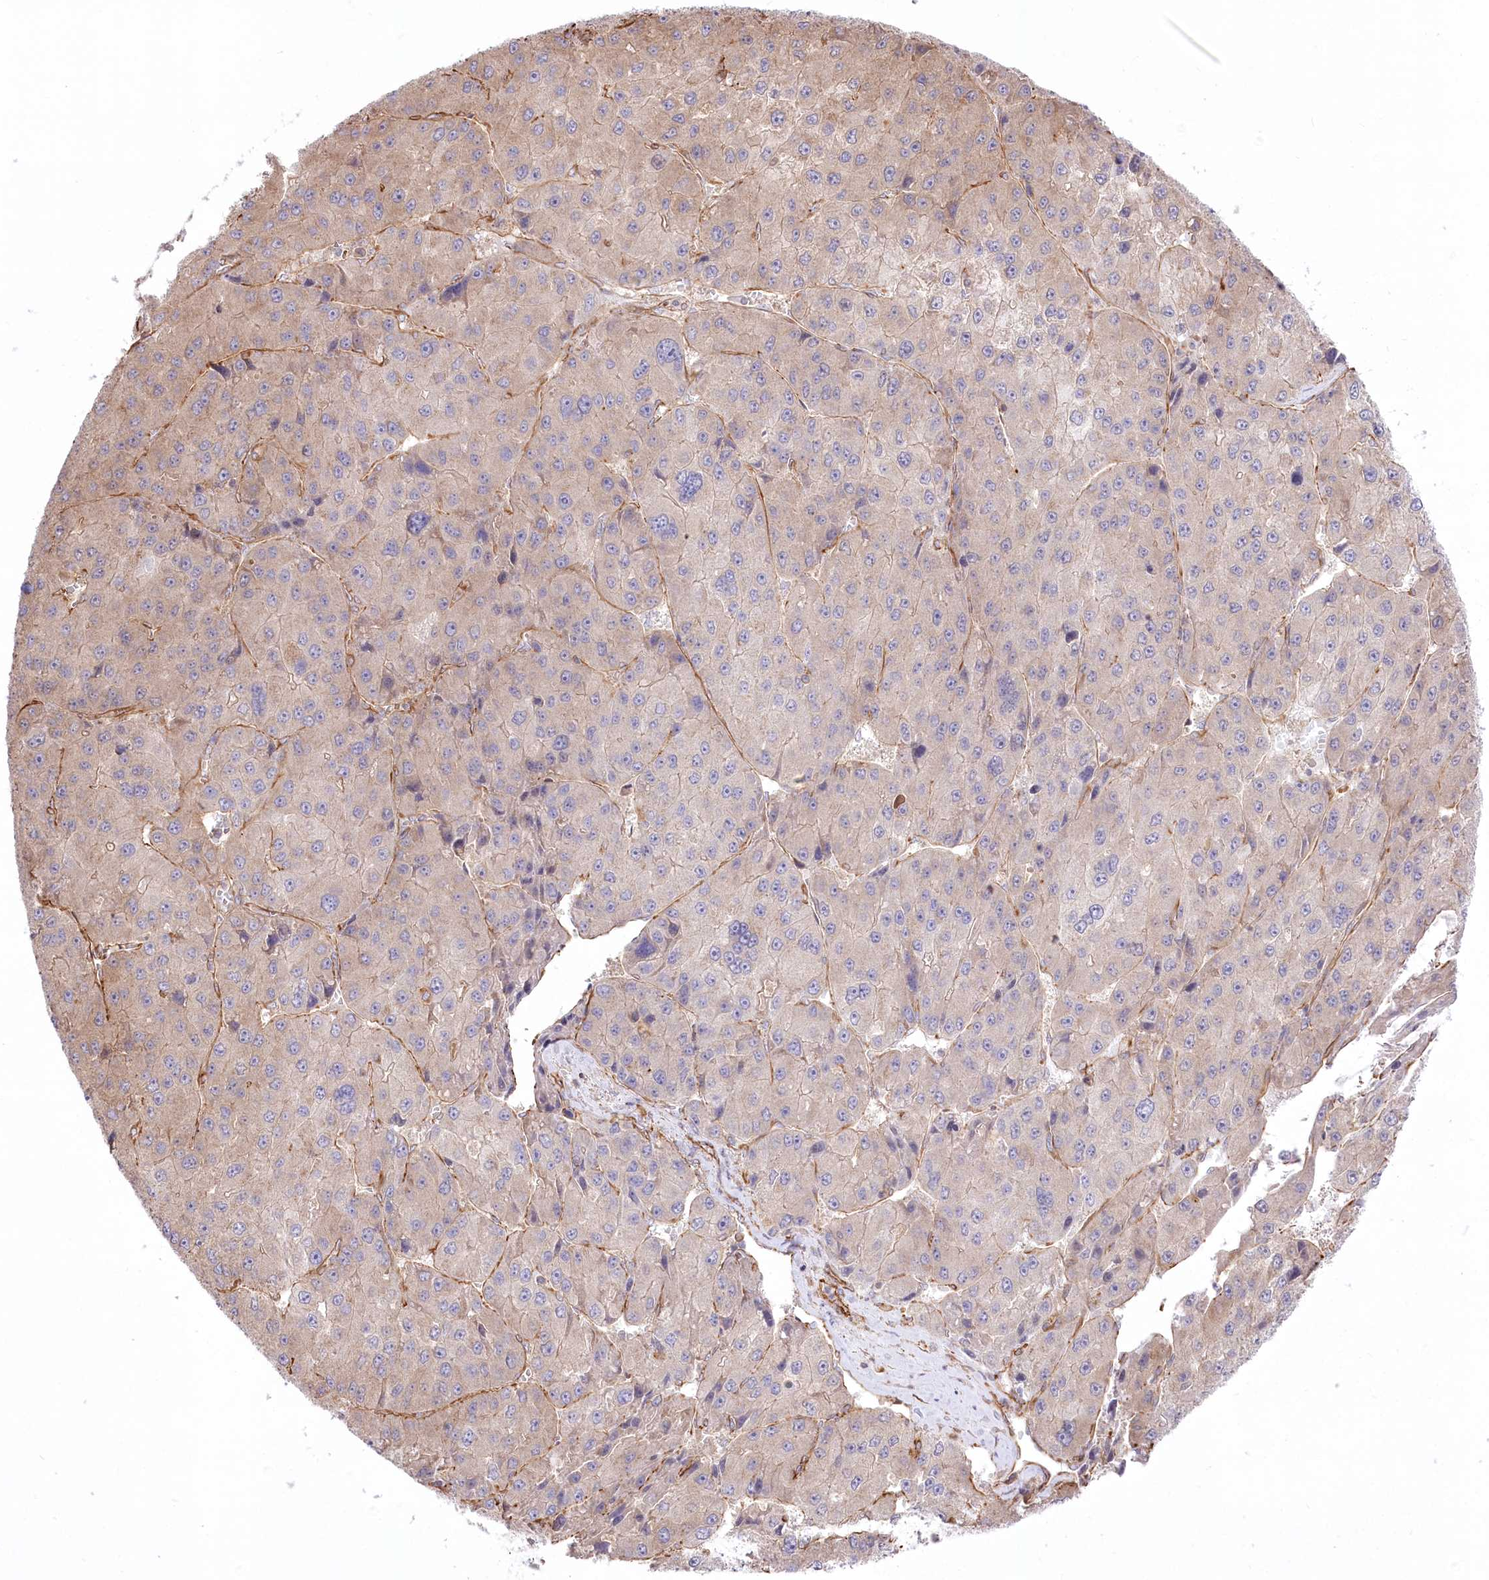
{"staining": {"intensity": "weak", "quantity": "<25%", "location": "cytoplasmic/membranous"}, "tissue": "liver cancer", "cell_type": "Tumor cells", "image_type": "cancer", "snomed": [{"axis": "morphology", "description": "Carcinoma, Hepatocellular, NOS"}, {"axis": "topography", "description": "Liver"}], "caption": "Tumor cells show no significant protein positivity in liver cancer. (Immunohistochemistry (ihc), brightfield microscopy, high magnification).", "gene": "TTC1", "patient": {"sex": "female", "age": 73}}